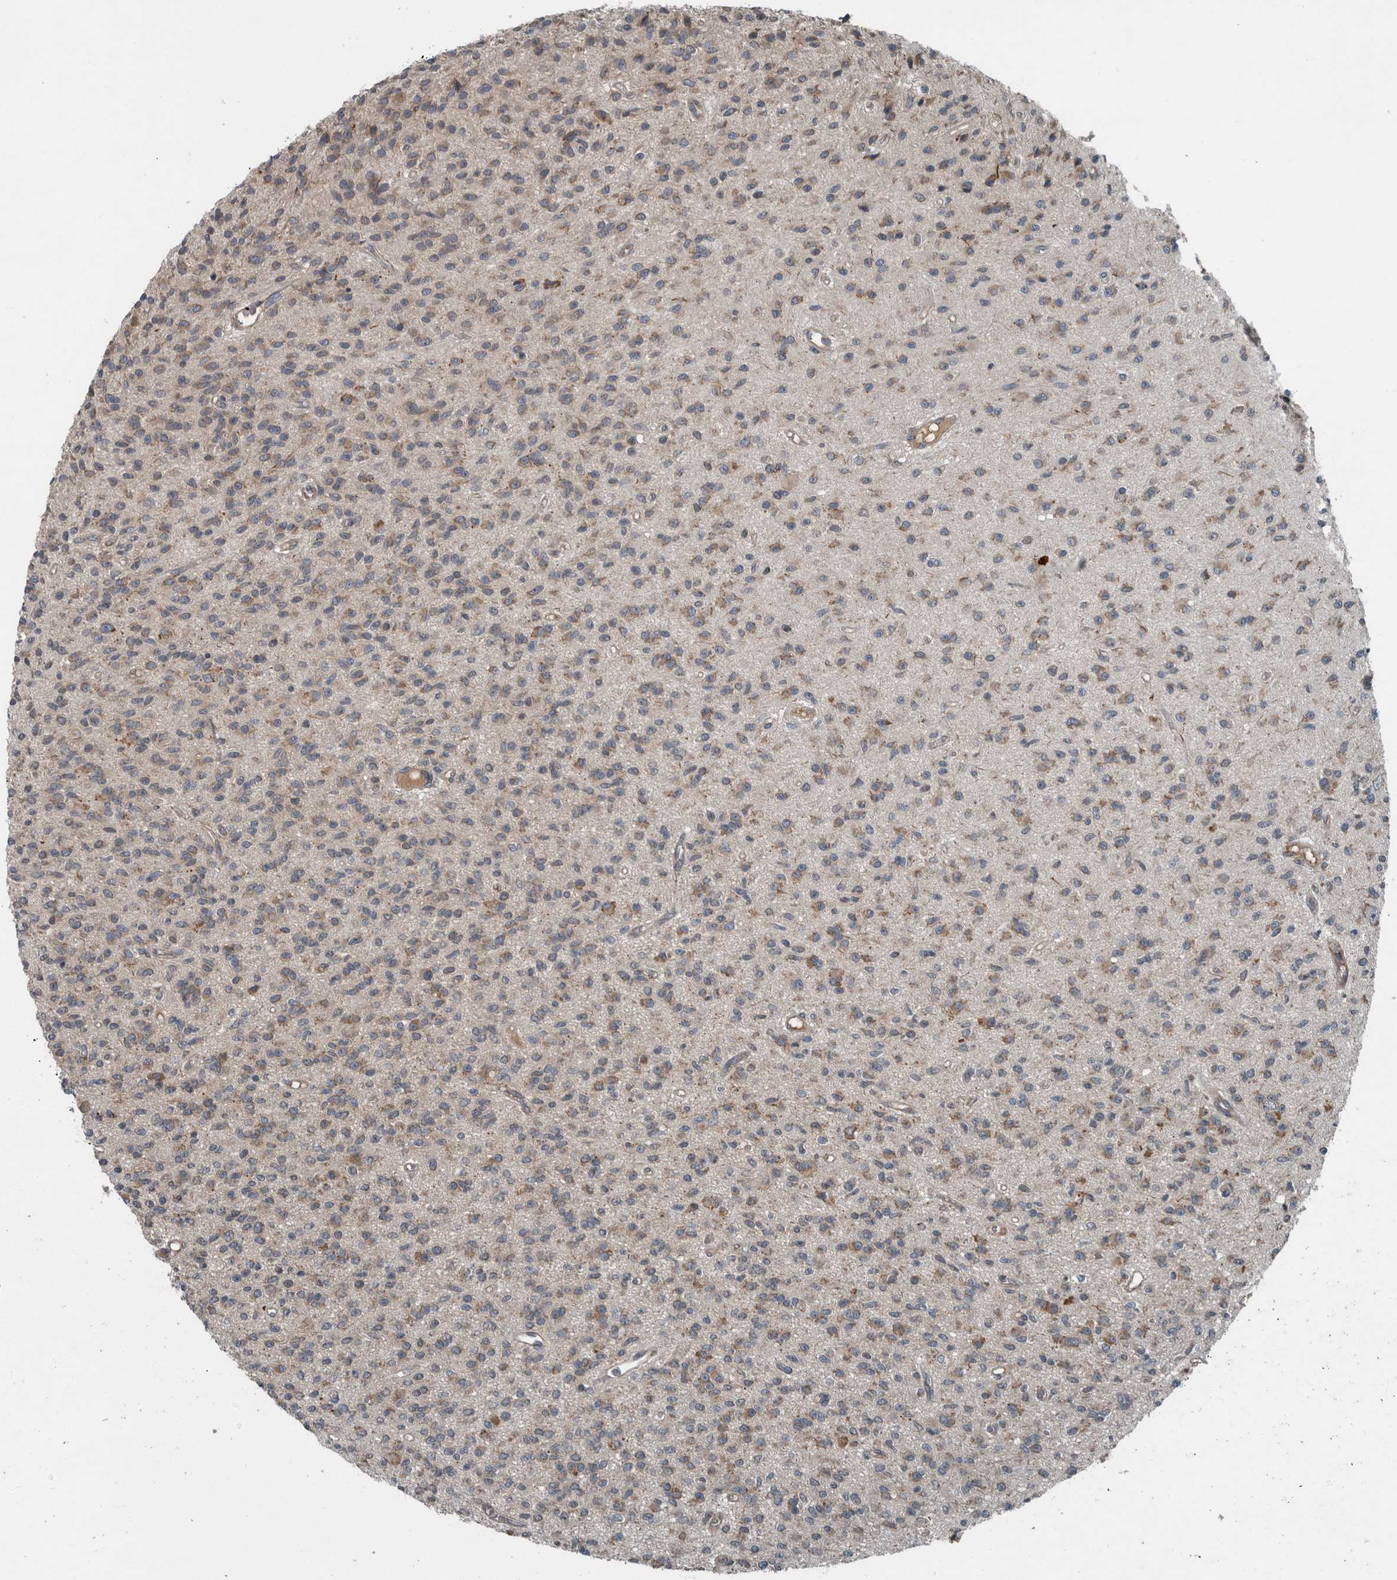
{"staining": {"intensity": "weak", "quantity": "25%-75%", "location": "cytoplasmic/membranous"}, "tissue": "glioma", "cell_type": "Tumor cells", "image_type": "cancer", "snomed": [{"axis": "morphology", "description": "Glioma, malignant, High grade"}, {"axis": "topography", "description": "Brain"}], "caption": "This is a histology image of IHC staining of malignant glioma (high-grade), which shows weak staining in the cytoplasmic/membranous of tumor cells.", "gene": "EXOC8", "patient": {"sex": "male", "age": 34}}